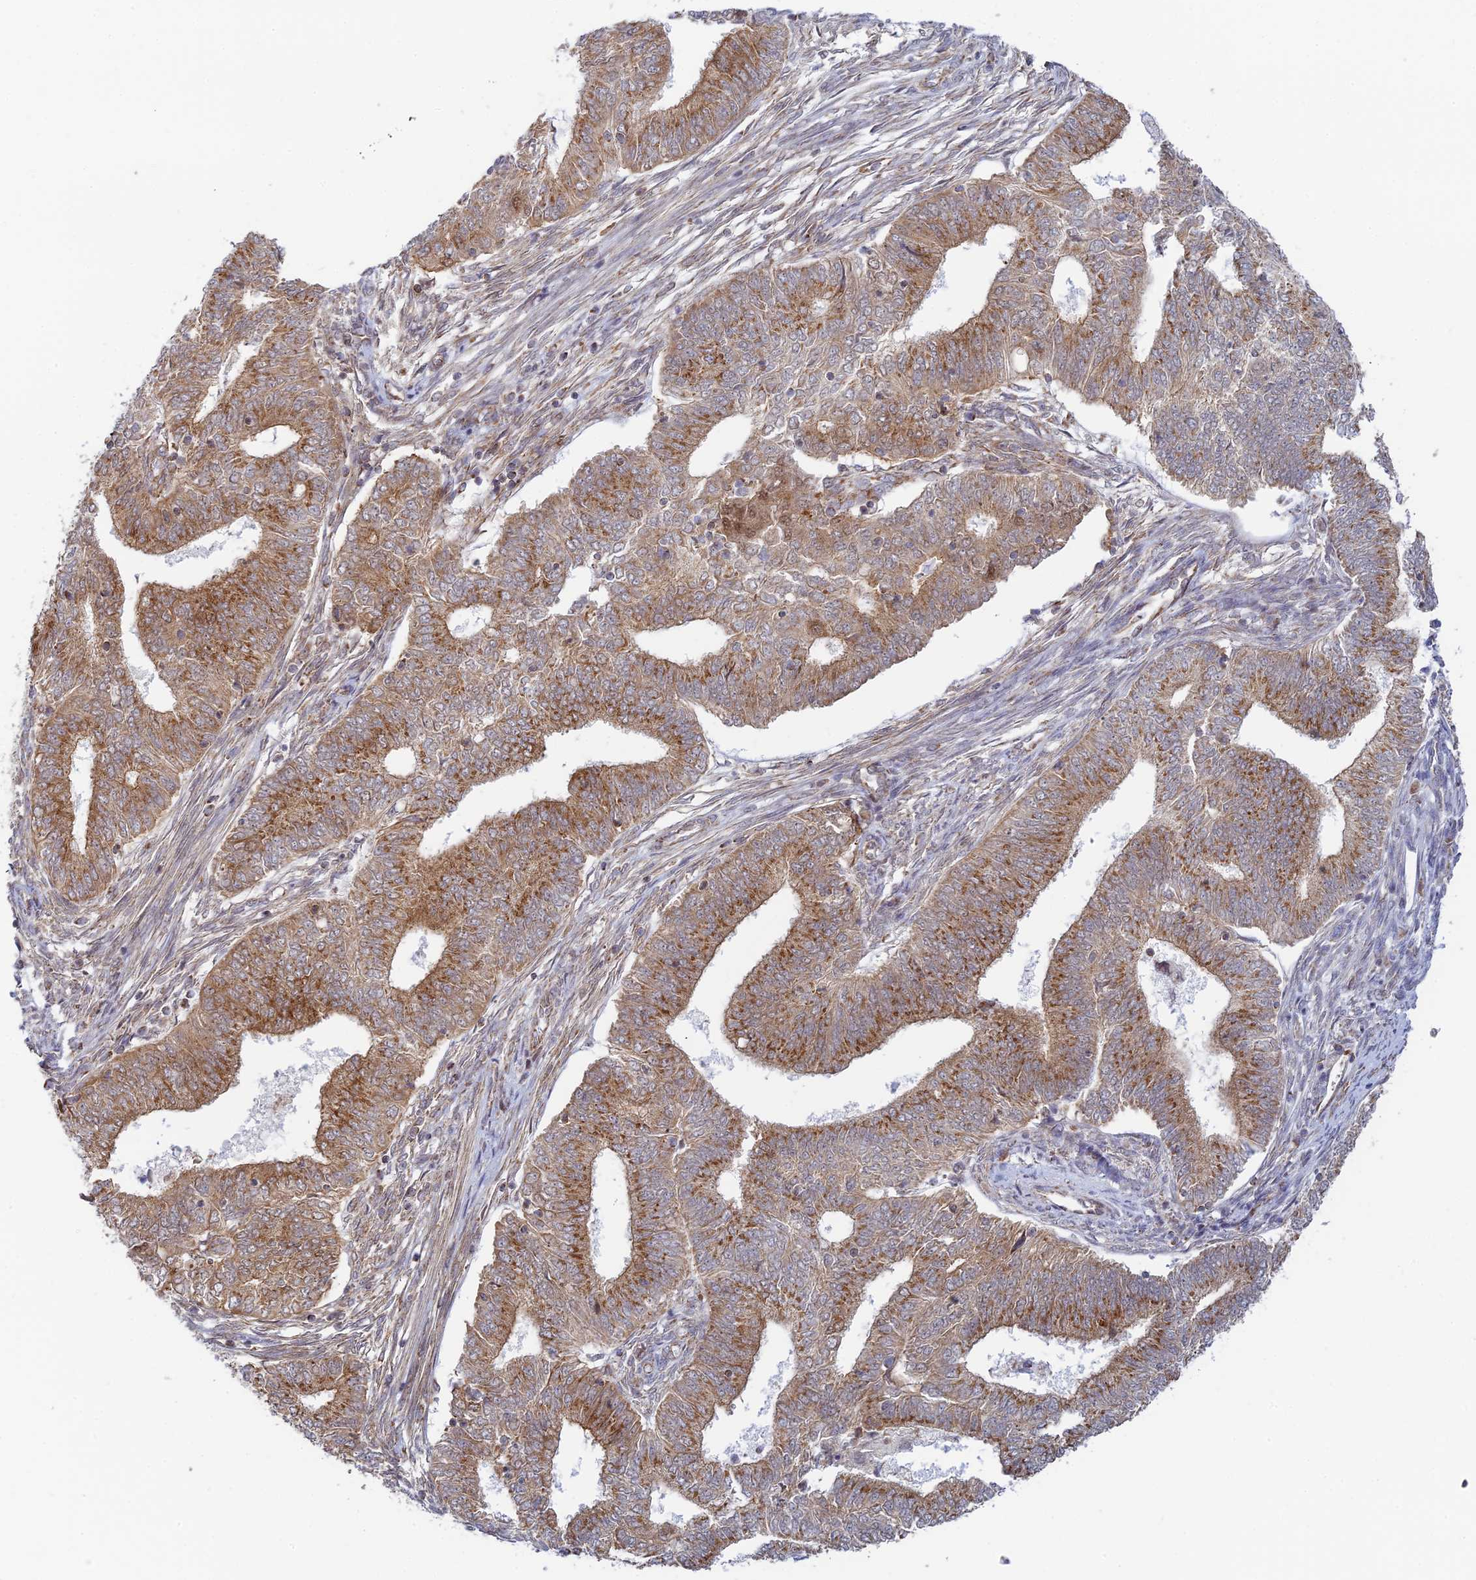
{"staining": {"intensity": "moderate", "quantity": ">75%", "location": "cytoplasmic/membranous"}, "tissue": "endometrial cancer", "cell_type": "Tumor cells", "image_type": "cancer", "snomed": [{"axis": "morphology", "description": "Adenocarcinoma, NOS"}, {"axis": "topography", "description": "Endometrium"}], "caption": "Immunohistochemistry micrograph of endometrial cancer stained for a protein (brown), which displays medium levels of moderate cytoplasmic/membranous positivity in about >75% of tumor cells.", "gene": "HOOK2", "patient": {"sex": "female", "age": 62}}